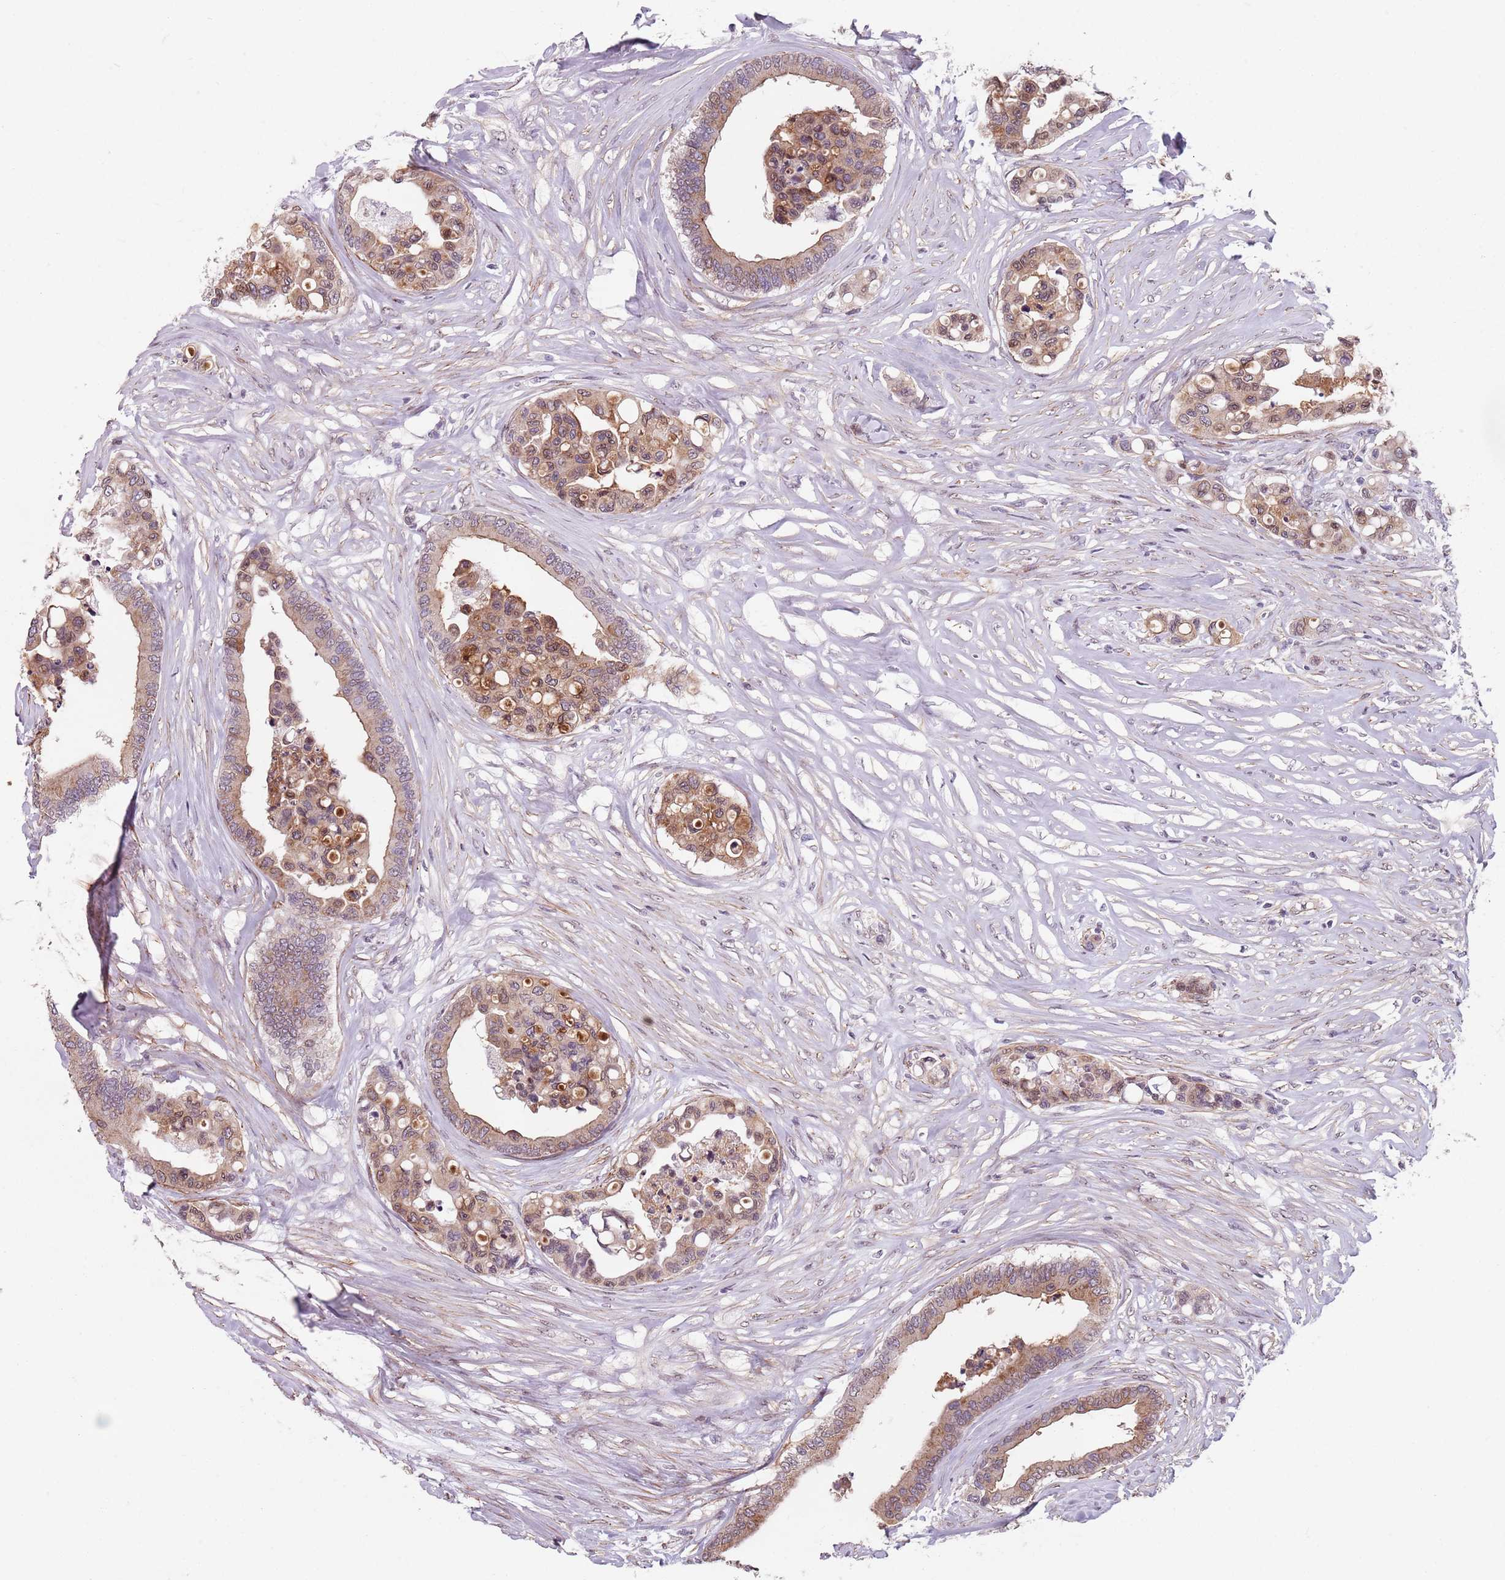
{"staining": {"intensity": "moderate", "quantity": ">75%", "location": "cytoplasmic/membranous"}, "tissue": "colorectal cancer", "cell_type": "Tumor cells", "image_type": "cancer", "snomed": [{"axis": "morphology", "description": "Adenocarcinoma, NOS"}, {"axis": "topography", "description": "Colon"}], "caption": "Human adenocarcinoma (colorectal) stained with a protein marker displays moderate staining in tumor cells.", "gene": "TMC4", "patient": {"sex": "male", "age": 82}}